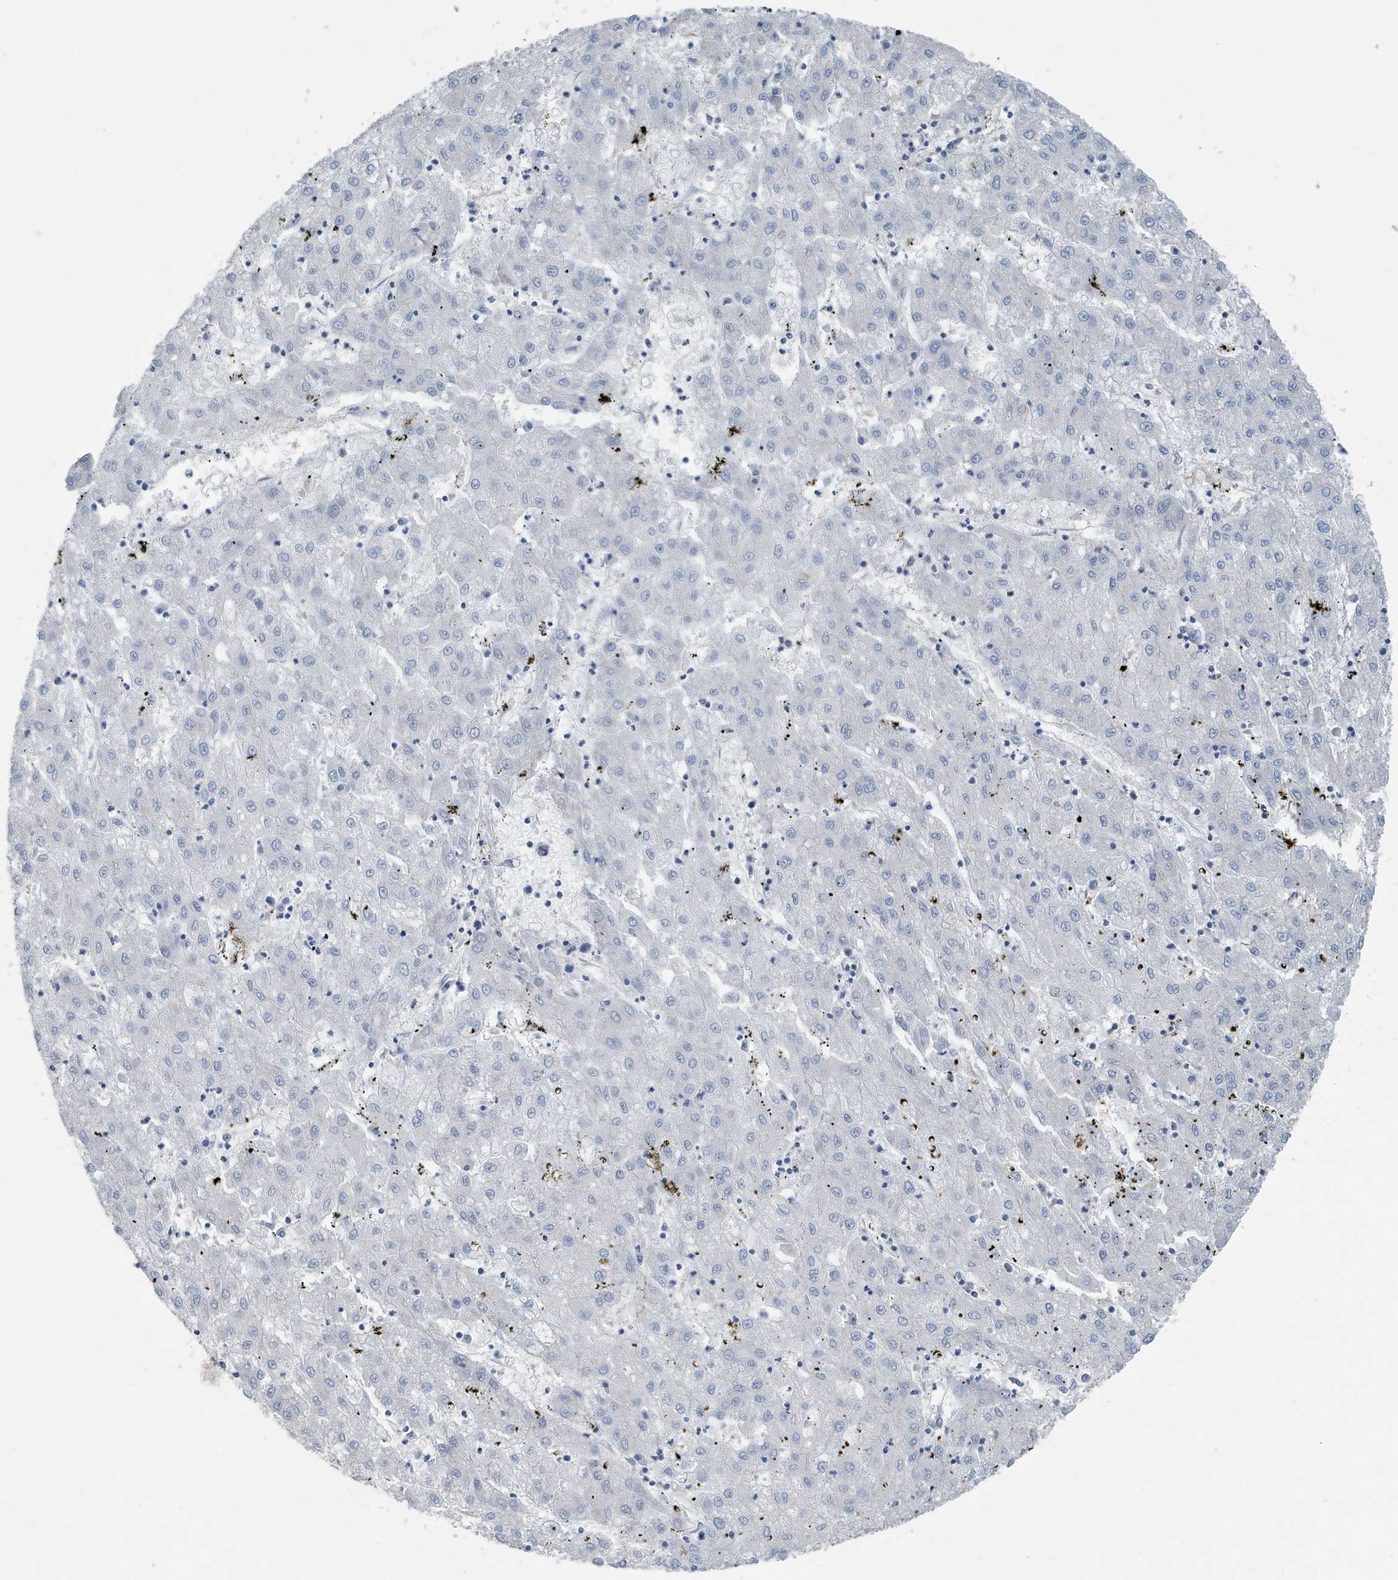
{"staining": {"intensity": "negative", "quantity": "none", "location": "none"}, "tissue": "liver cancer", "cell_type": "Tumor cells", "image_type": "cancer", "snomed": [{"axis": "morphology", "description": "Carcinoma, Hepatocellular, NOS"}, {"axis": "topography", "description": "Liver"}], "caption": "This is an IHC photomicrograph of human liver hepatocellular carcinoma. There is no expression in tumor cells.", "gene": "PPM1M", "patient": {"sex": "male", "age": 72}}